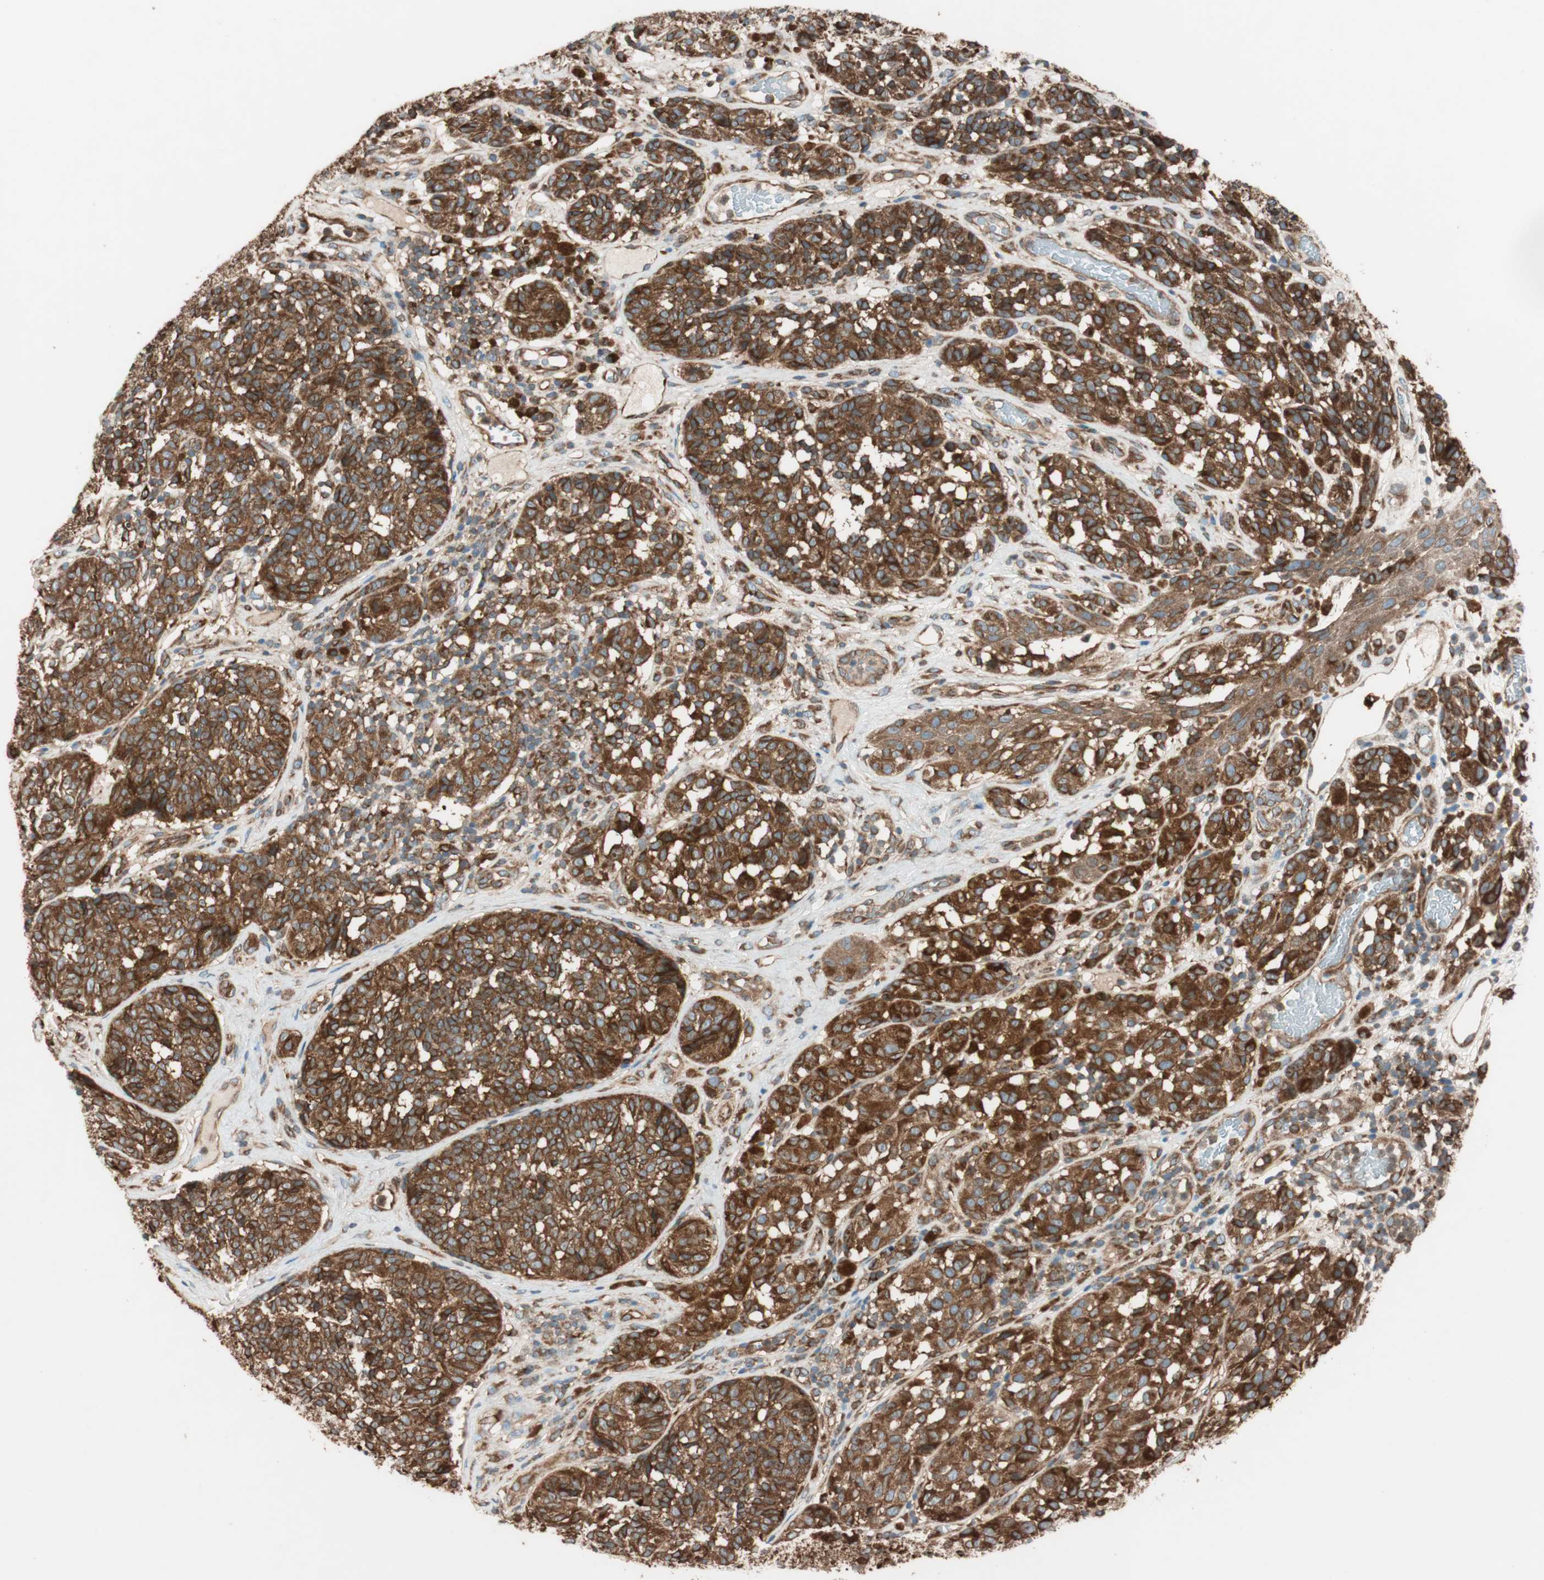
{"staining": {"intensity": "strong", "quantity": ">75%", "location": "cytoplasmic/membranous"}, "tissue": "melanoma", "cell_type": "Tumor cells", "image_type": "cancer", "snomed": [{"axis": "morphology", "description": "Malignant melanoma, NOS"}, {"axis": "topography", "description": "Skin"}], "caption": "Immunohistochemistry (IHC) of malignant melanoma exhibits high levels of strong cytoplasmic/membranous staining in about >75% of tumor cells.", "gene": "RAB5A", "patient": {"sex": "female", "age": 46}}